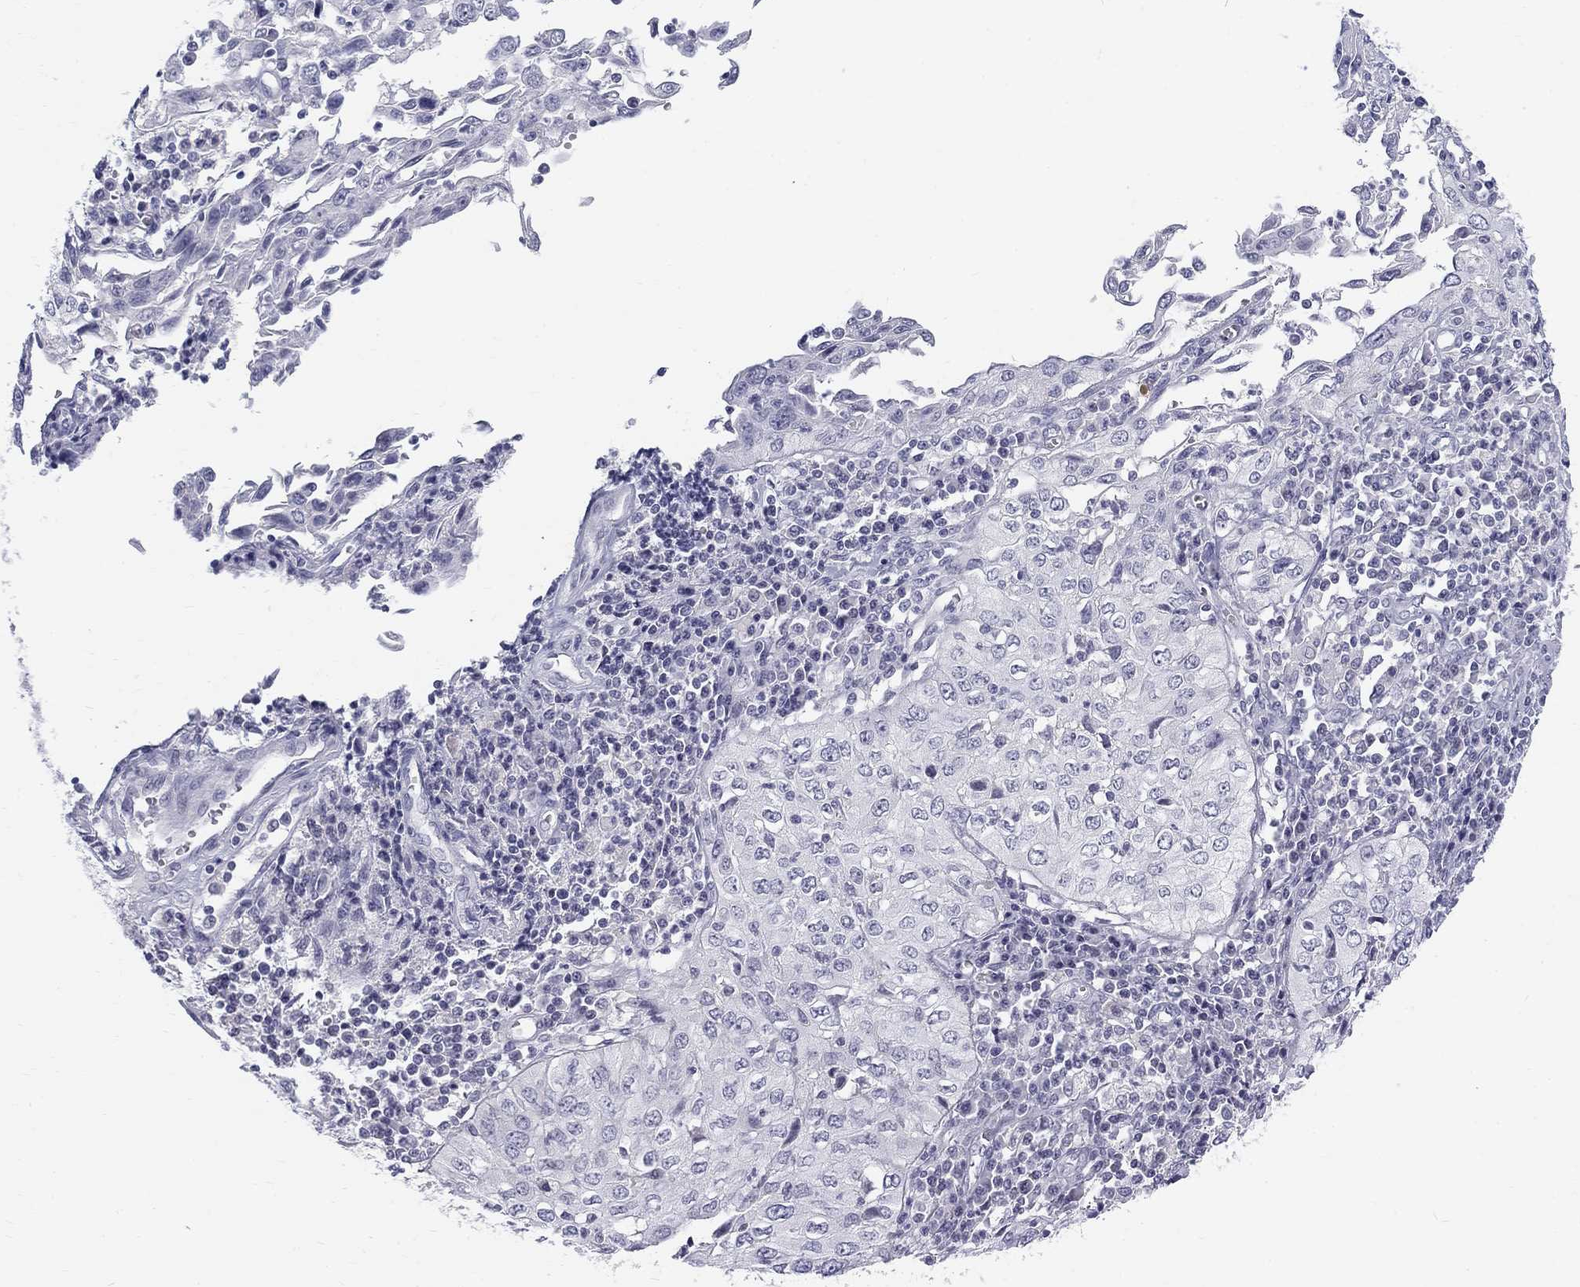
{"staining": {"intensity": "negative", "quantity": "none", "location": "none"}, "tissue": "cervical cancer", "cell_type": "Tumor cells", "image_type": "cancer", "snomed": [{"axis": "morphology", "description": "Squamous cell carcinoma, NOS"}, {"axis": "topography", "description": "Cervix"}], "caption": "Immunohistochemistry (IHC) of human squamous cell carcinoma (cervical) reveals no staining in tumor cells. (Immunohistochemistry, brightfield microscopy, high magnification).", "gene": "MAGEB6", "patient": {"sex": "female", "age": 24}}